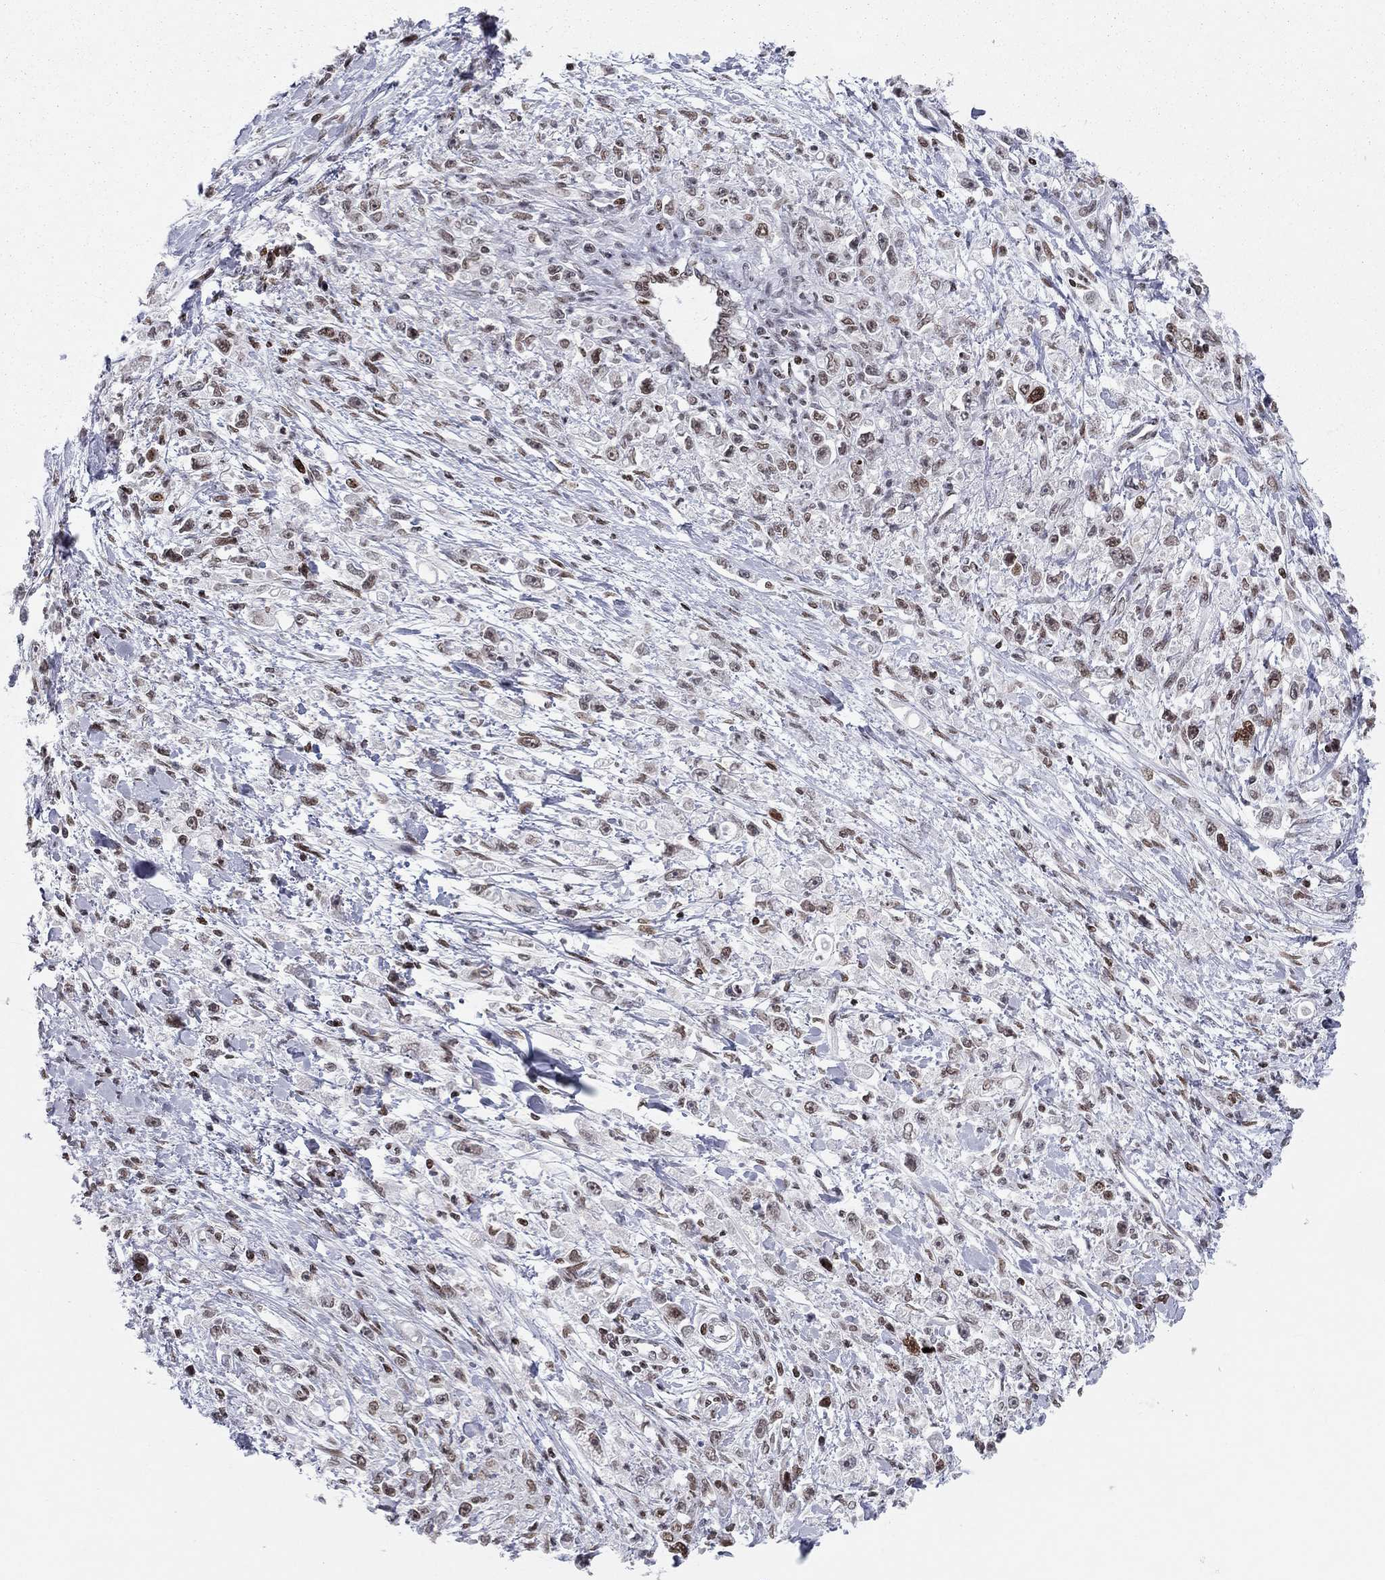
{"staining": {"intensity": "moderate", "quantity": "<25%", "location": "nuclear"}, "tissue": "stomach cancer", "cell_type": "Tumor cells", "image_type": "cancer", "snomed": [{"axis": "morphology", "description": "Adenocarcinoma, NOS"}, {"axis": "topography", "description": "Stomach"}], "caption": "An IHC histopathology image of tumor tissue is shown. Protein staining in brown shows moderate nuclear positivity in stomach cancer within tumor cells.", "gene": "H2AX", "patient": {"sex": "female", "age": 59}}